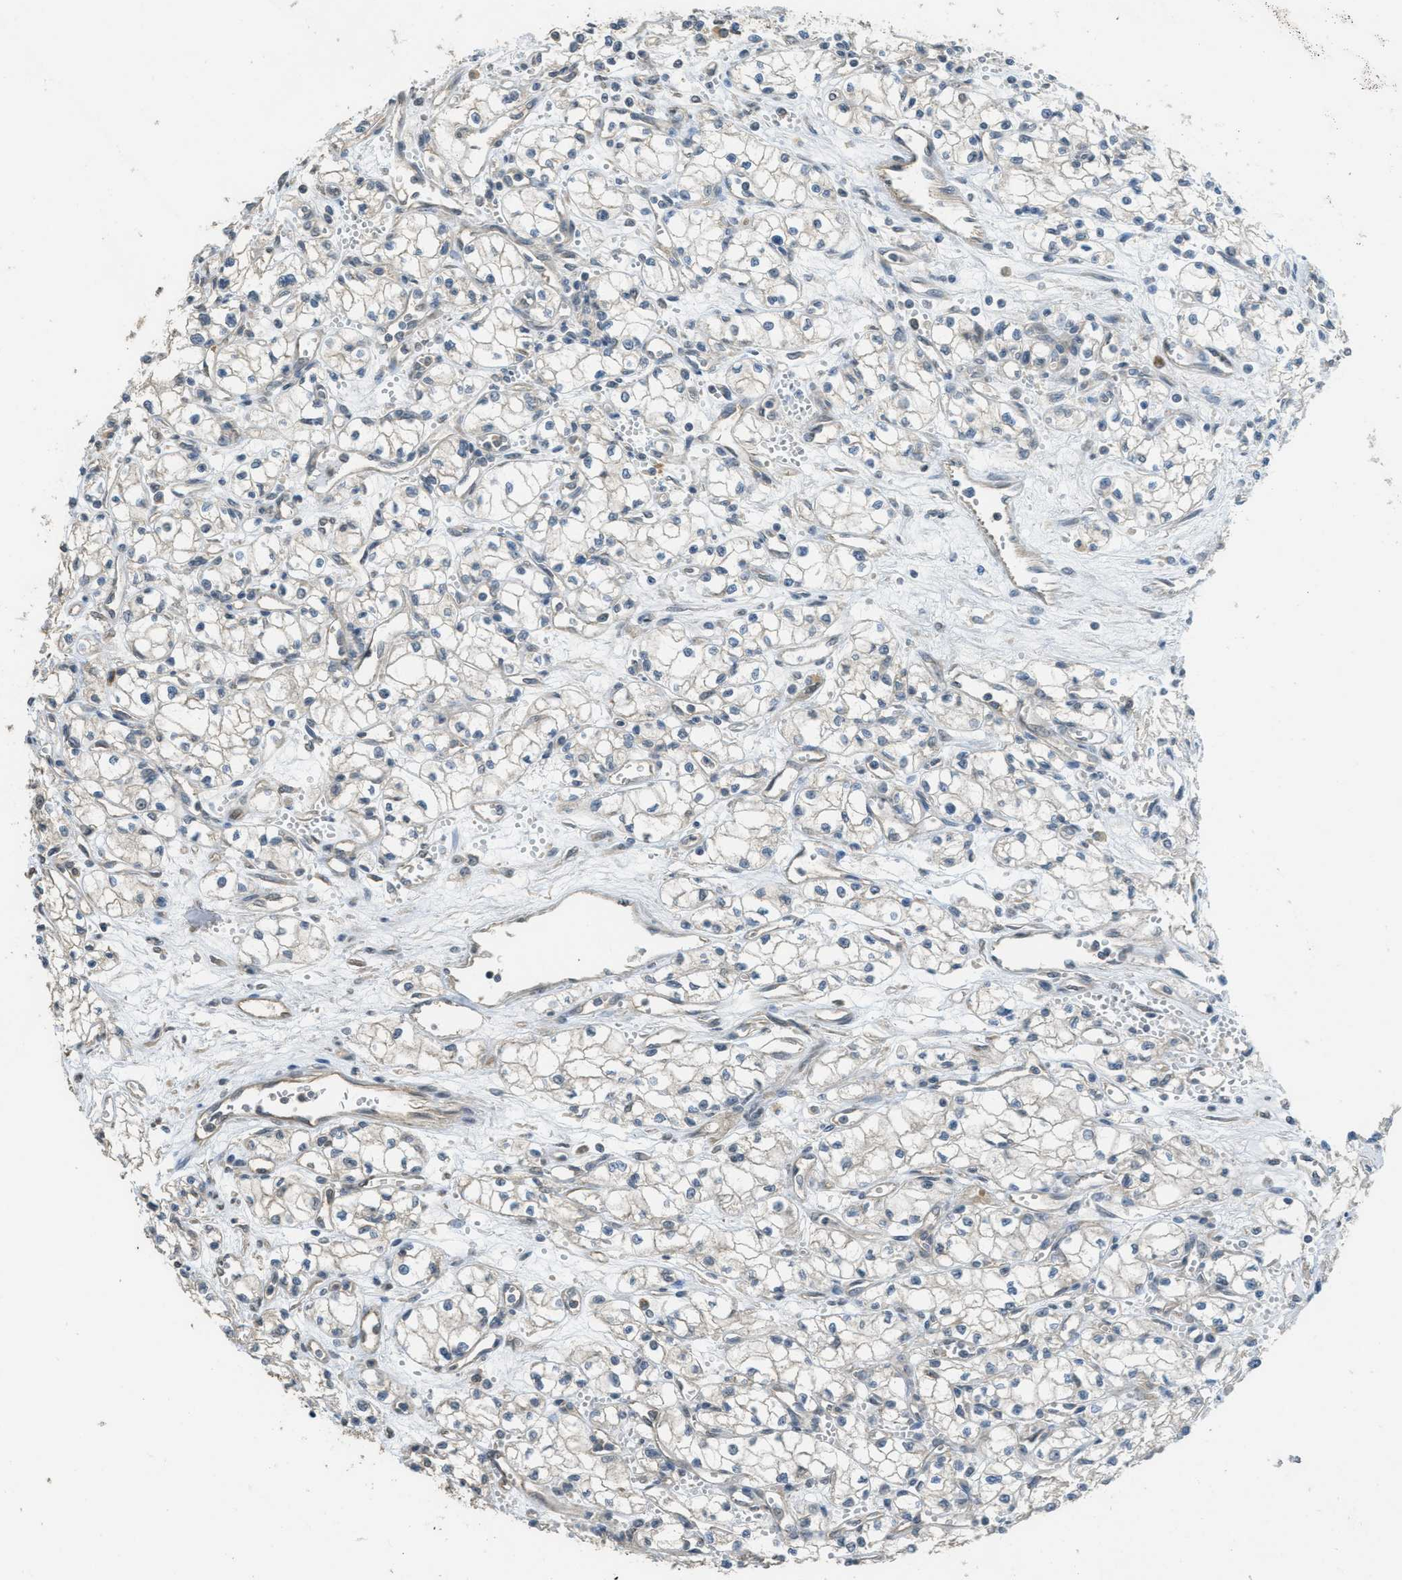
{"staining": {"intensity": "negative", "quantity": "none", "location": "none"}, "tissue": "renal cancer", "cell_type": "Tumor cells", "image_type": "cancer", "snomed": [{"axis": "morphology", "description": "Normal tissue, NOS"}, {"axis": "morphology", "description": "Adenocarcinoma, NOS"}, {"axis": "topography", "description": "Kidney"}], "caption": "Immunohistochemical staining of human adenocarcinoma (renal) reveals no significant expression in tumor cells. (DAB (3,3'-diaminobenzidine) IHC visualized using brightfield microscopy, high magnification).", "gene": "IGF2BP2", "patient": {"sex": "male", "age": 59}}